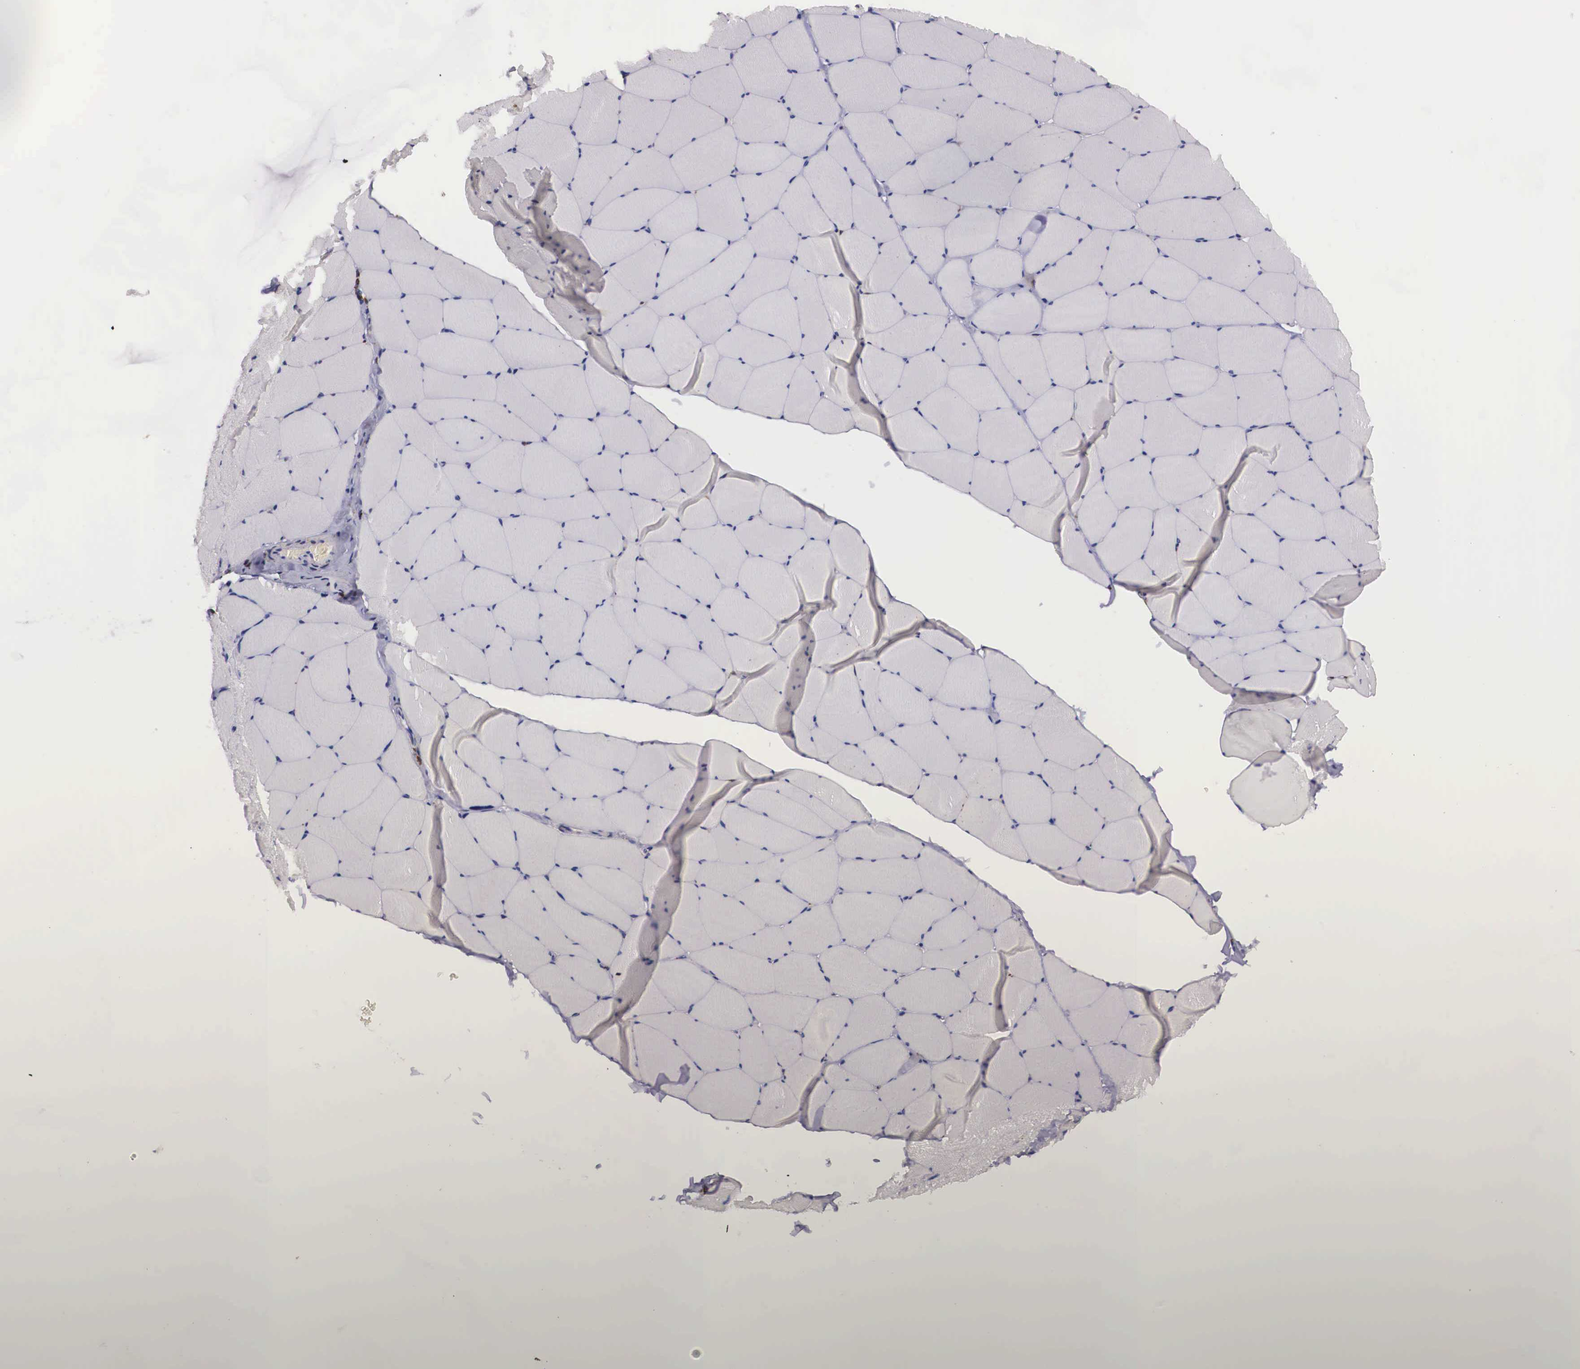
{"staining": {"intensity": "negative", "quantity": "none", "location": "none"}, "tissue": "skeletal muscle", "cell_type": "Myocytes", "image_type": "normal", "snomed": [{"axis": "morphology", "description": "Normal tissue, NOS"}, {"axis": "topography", "description": "Skeletal muscle"}, {"axis": "topography", "description": "Salivary gland"}], "caption": "Photomicrograph shows no significant protein positivity in myocytes of unremarkable skeletal muscle.", "gene": "NAGA", "patient": {"sex": "male", "age": 62}}